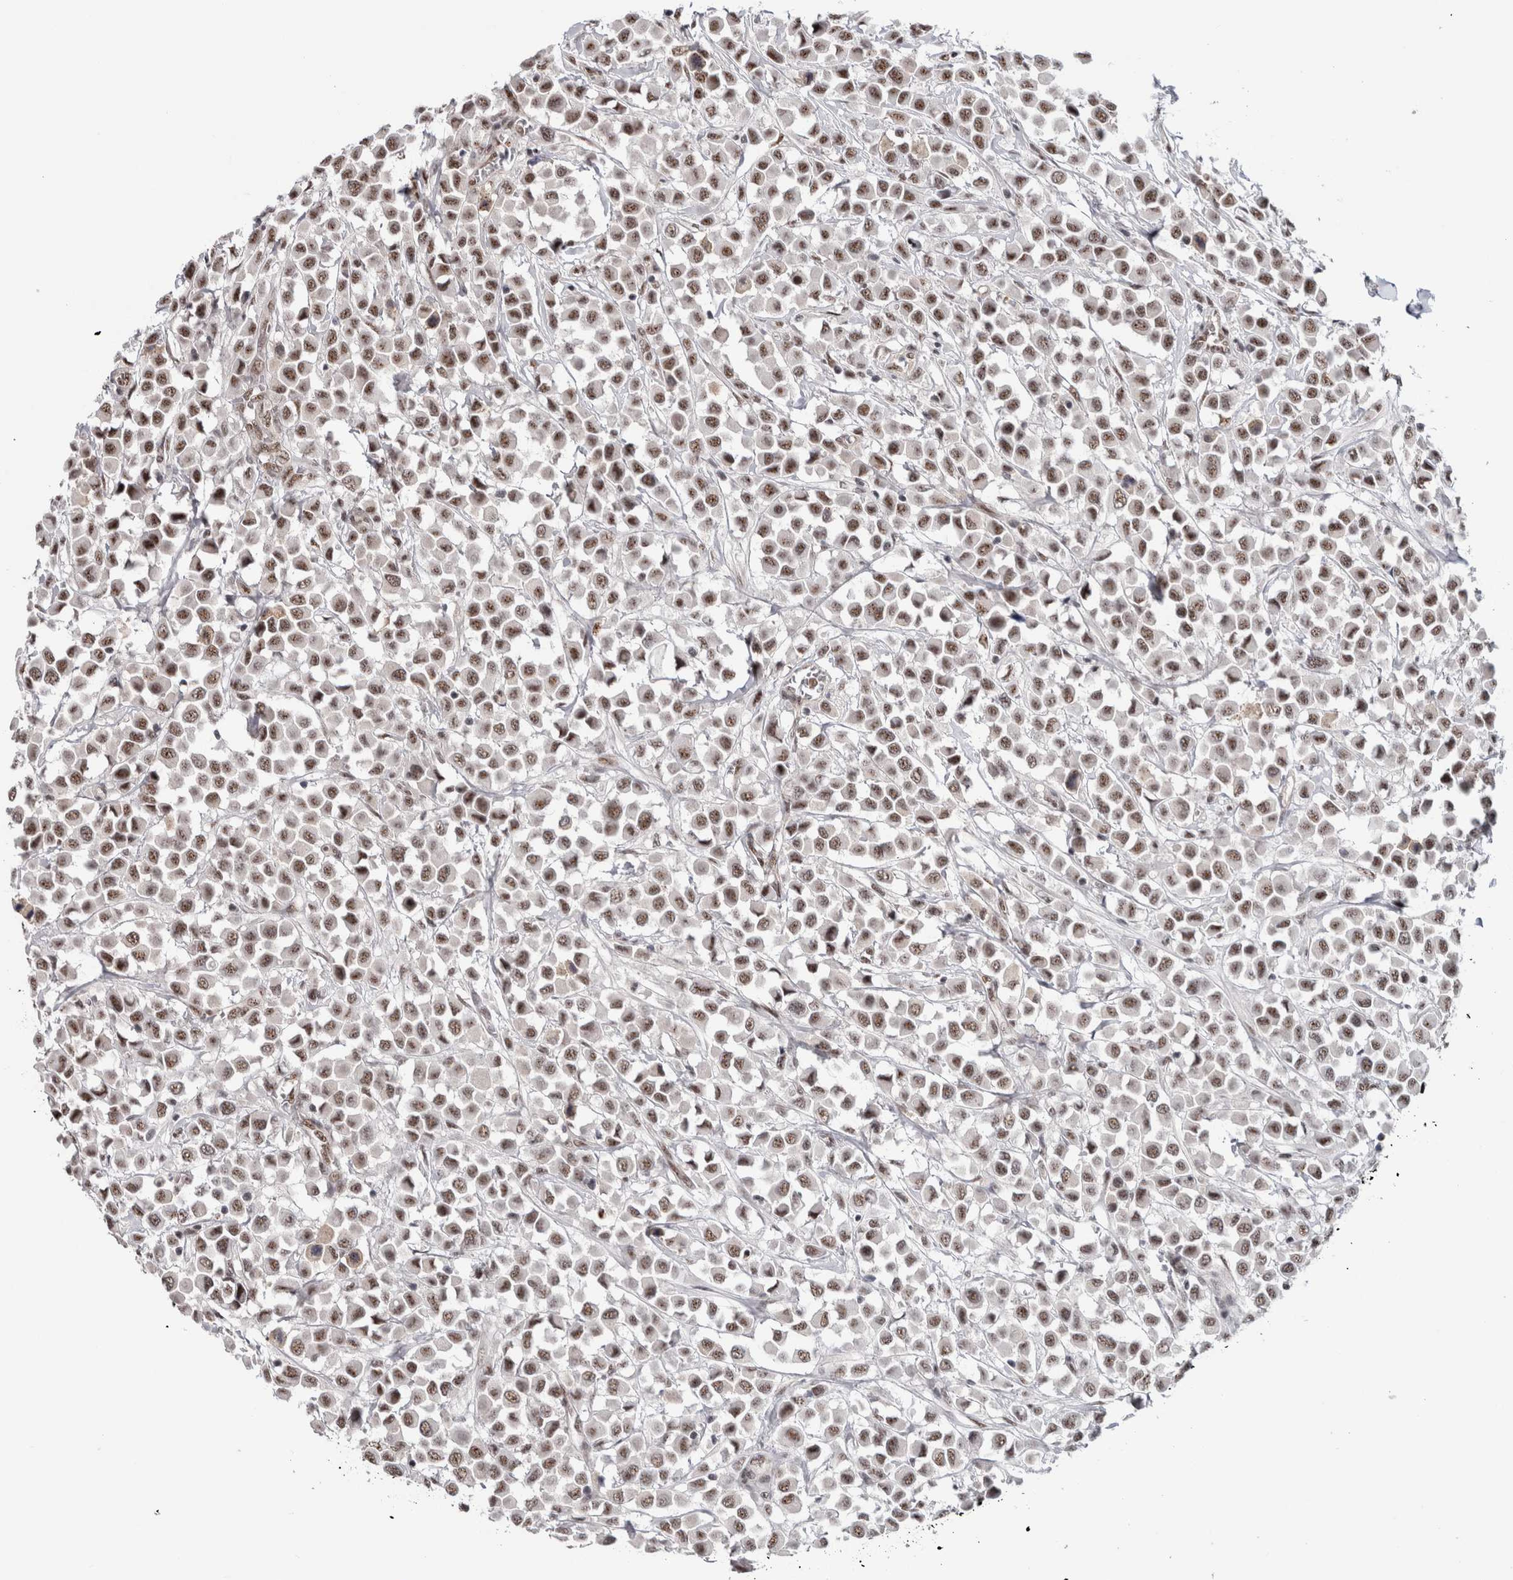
{"staining": {"intensity": "moderate", "quantity": ">75%", "location": "nuclear"}, "tissue": "breast cancer", "cell_type": "Tumor cells", "image_type": "cancer", "snomed": [{"axis": "morphology", "description": "Duct carcinoma"}, {"axis": "topography", "description": "Breast"}], "caption": "Moderate nuclear protein expression is seen in approximately >75% of tumor cells in infiltrating ductal carcinoma (breast).", "gene": "MKNK1", "patient": {"sex": "female", "age": 61}}